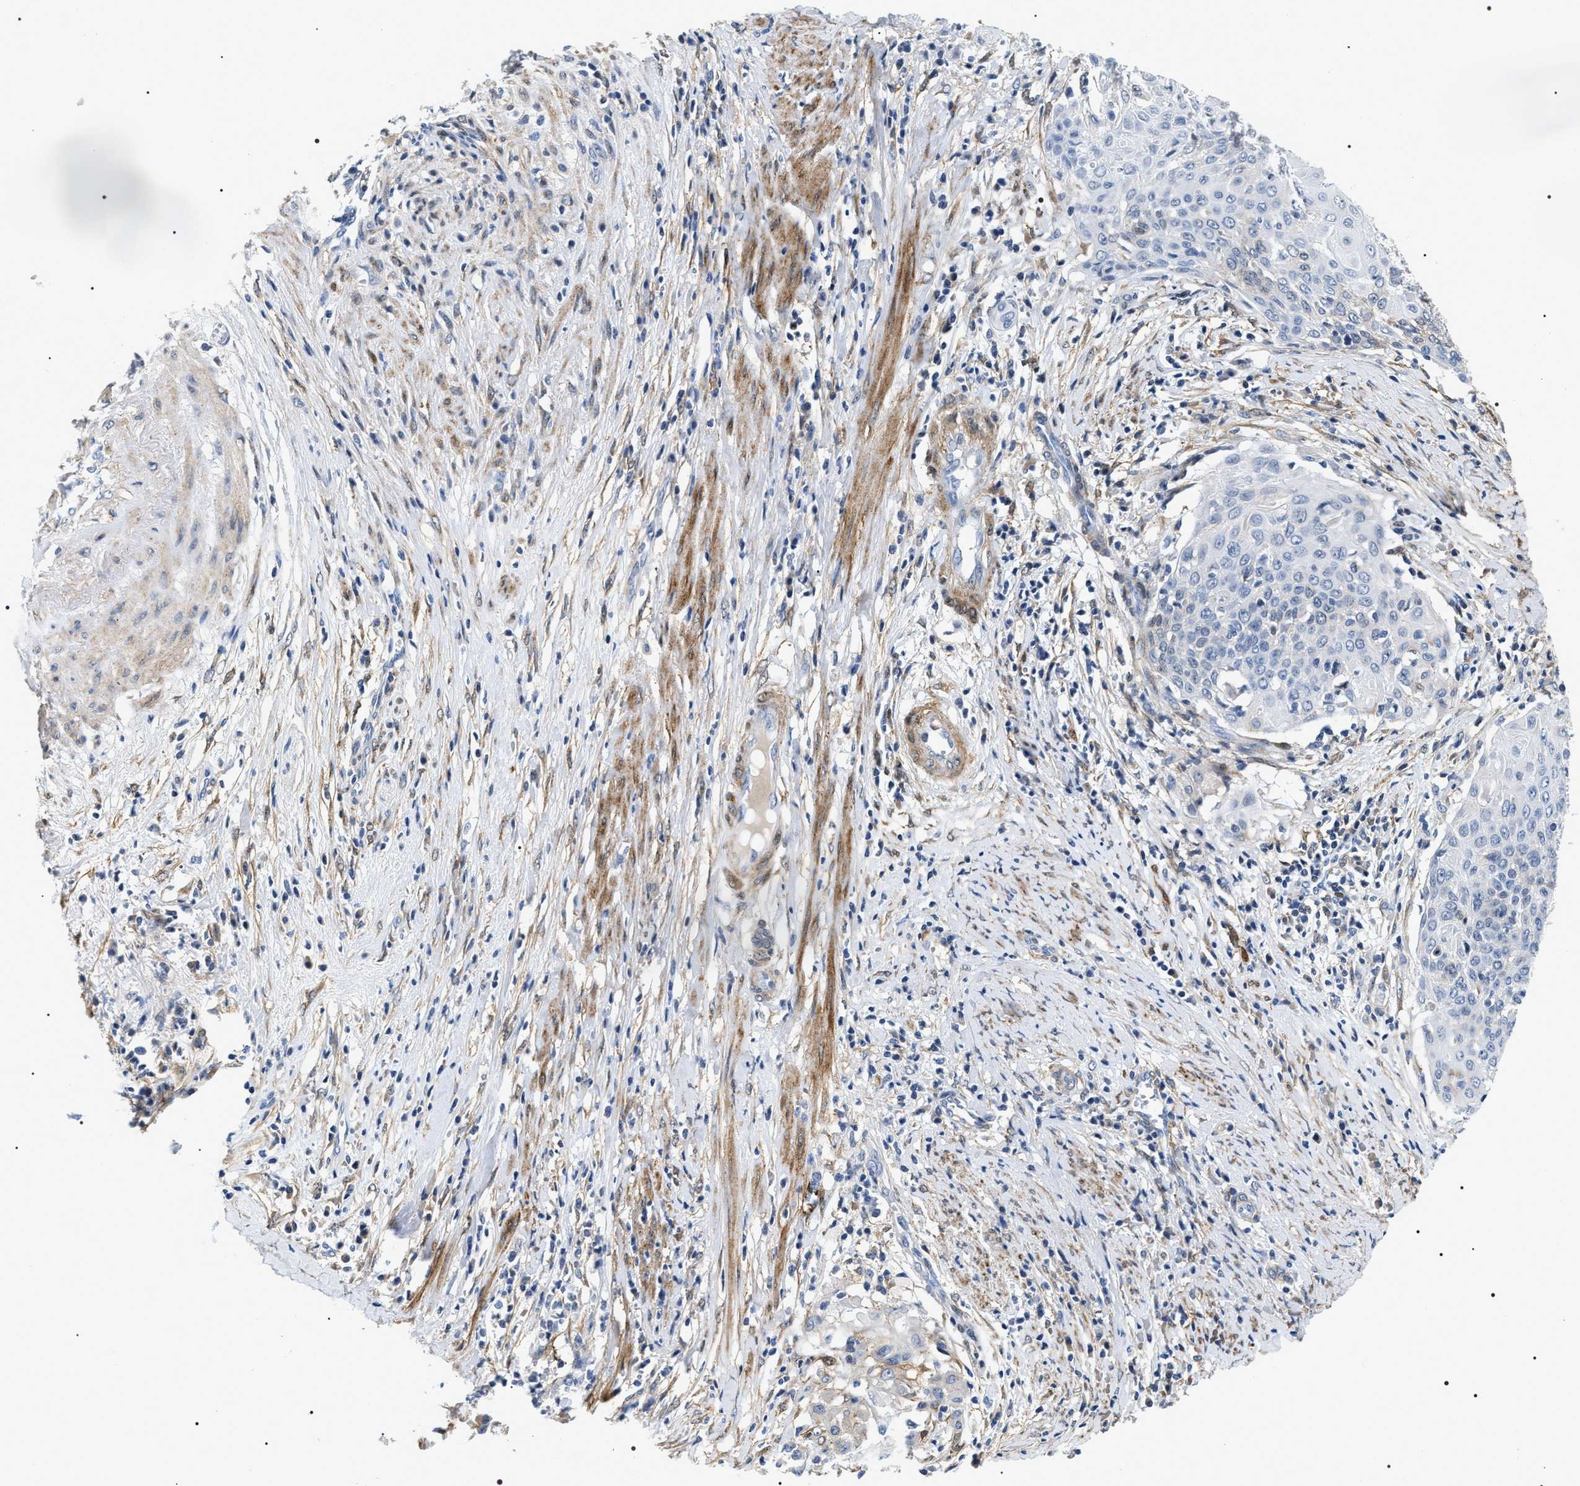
{"staining": {"intensity": "negative", "quantity": "none", "location": "none"}, "tissue": "cervical cancer", "cell_type": "Tumor cells", "image_type": "cancer", "snomed": [{"axis": "morphology", "description": "Squamous cell carcinoma, NOS"}, {"axis": "topography", "description": "Cervix"}], "caption": "The histopathology image demonstrates no significant positivity in tumor cells of cervical cancer (squamous cell carcinoma).", "gene": "BAG2", "patient": {"sex": "female", "age": 39}}